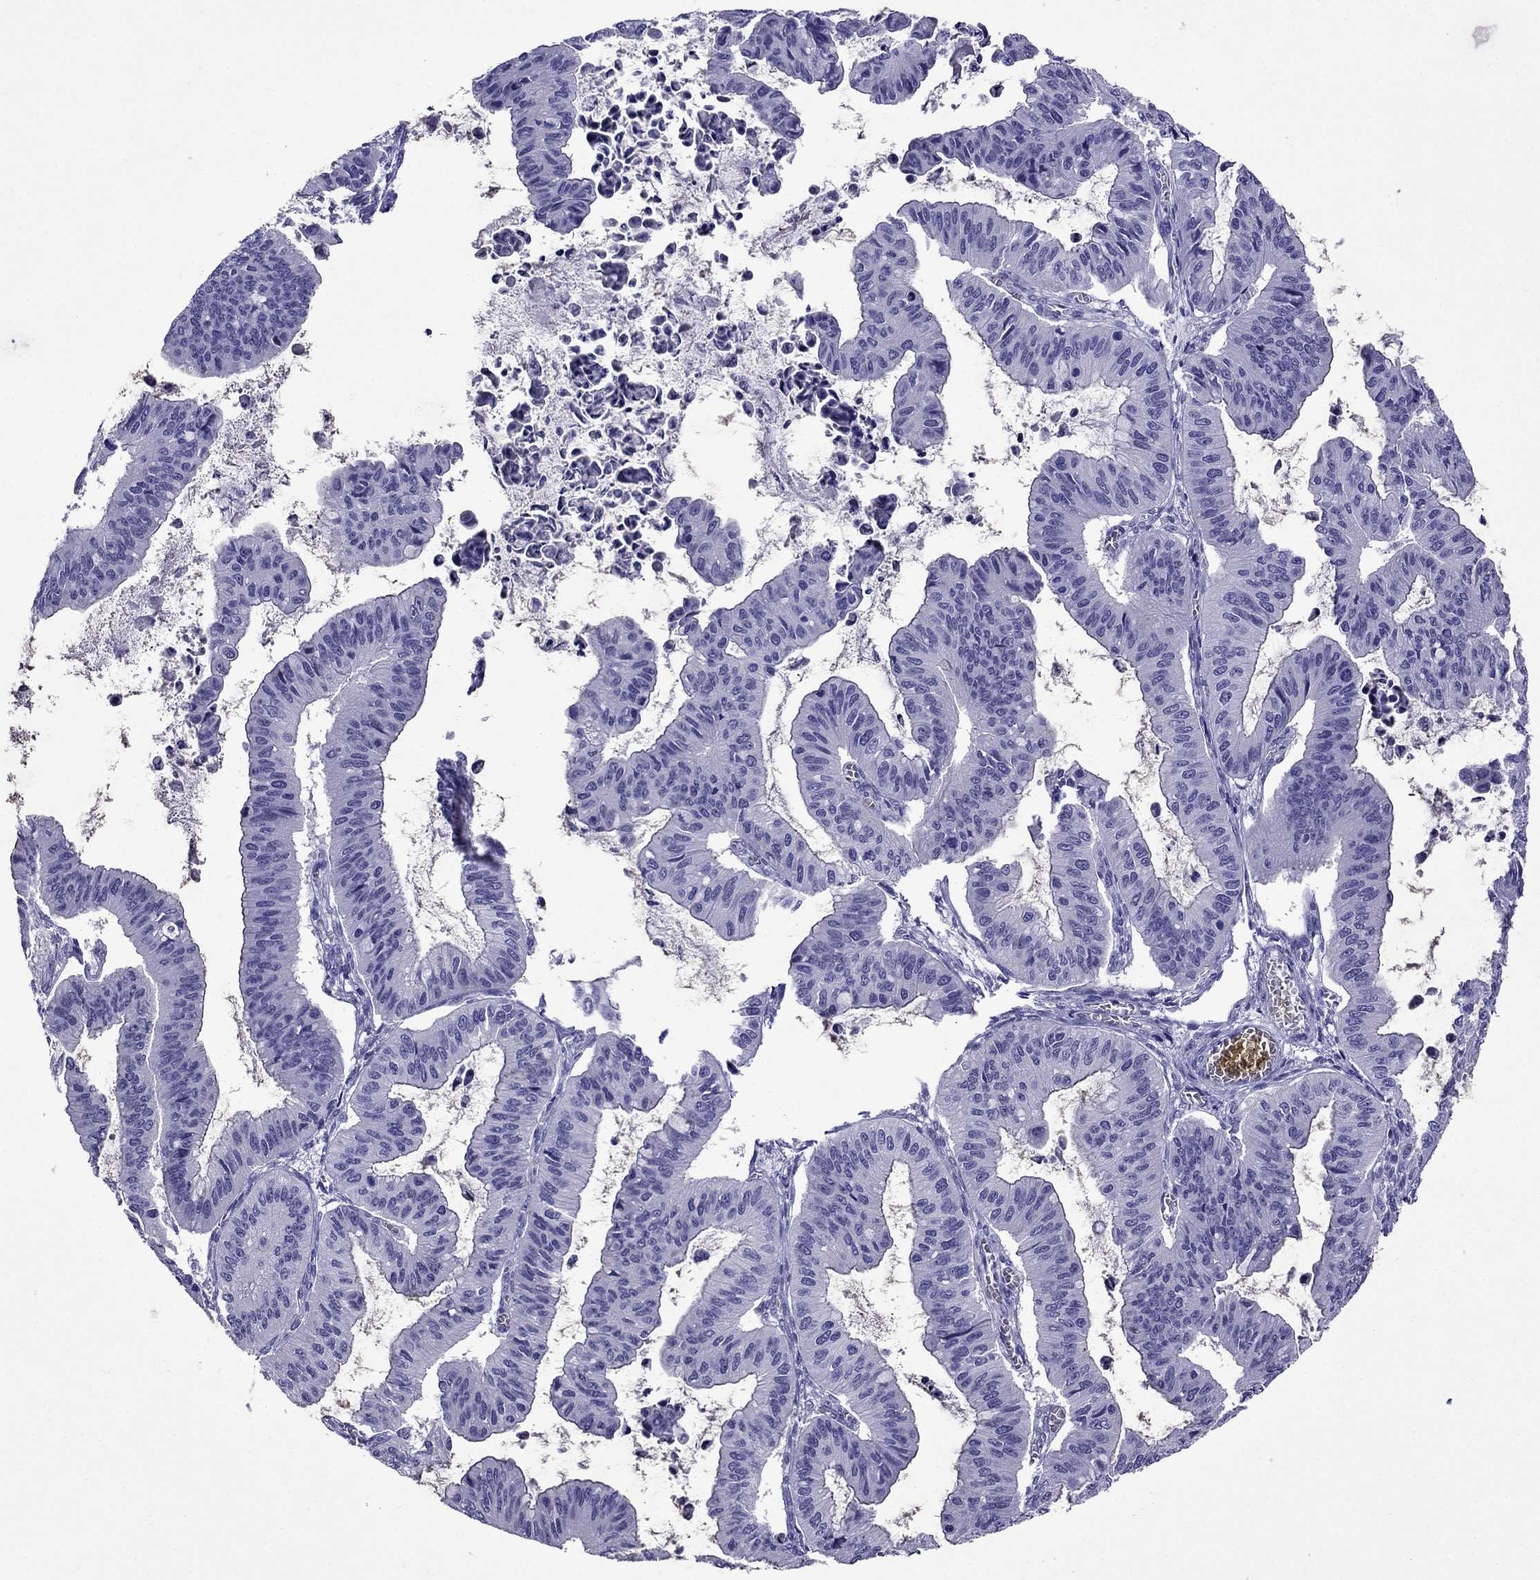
{"staining": {"intensity": "negative", "quantity": "none", "location": "none"}, "tissue": "ovarian cancer", "cell_type": "Tumor cells", "image_type": "cancer", "snomed": [{"axis": "morphology", "description": "Cystadenocarcinoma, mucinous, NOS"}, {"axis": "topography", "description": "Ovary"}], "caption": "Immunohistochemical staining of human ovarian cancer (mucinous cystadenocarcinoma) exhibits no significant expression in tumor cells.", "gene": "CRYBA1", "patient": {"sex": "female", "age": 72}}